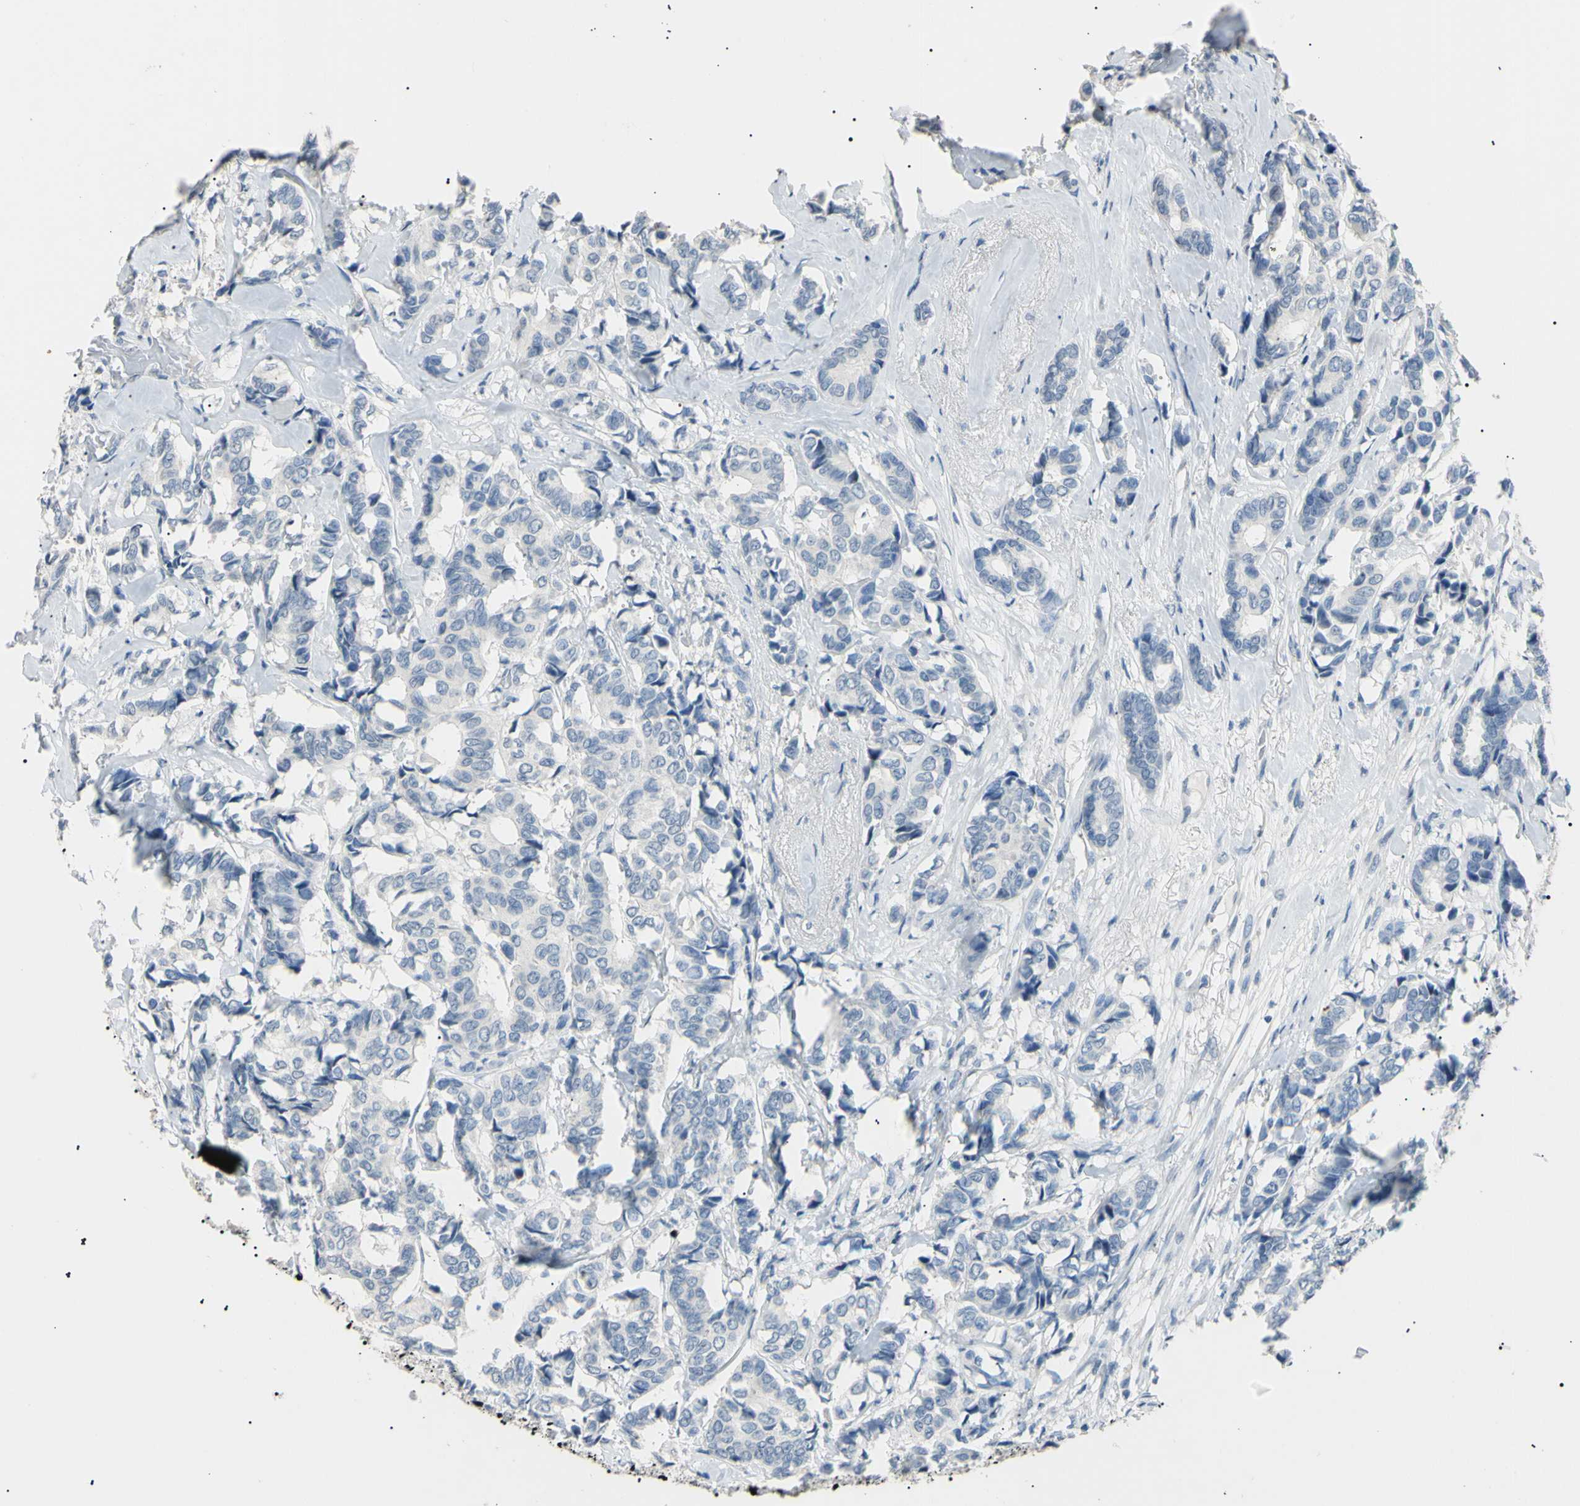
{"staining": {"intensity": "negative", "quantity": "none", "location": "none"}, "tissue": "breast cancer", "cell_type": "Tumor cells", "image_type": "cancer", "snomed": [{"axis": "morphology", "description": "Duct carcinoma"}, {"axis": "topography", "description": "Breast"}], "caption": "Tumor cells show no significant expression in breast cancer.", "gene": "CGB3", "patient": {"sex": "female", "age": 45}}